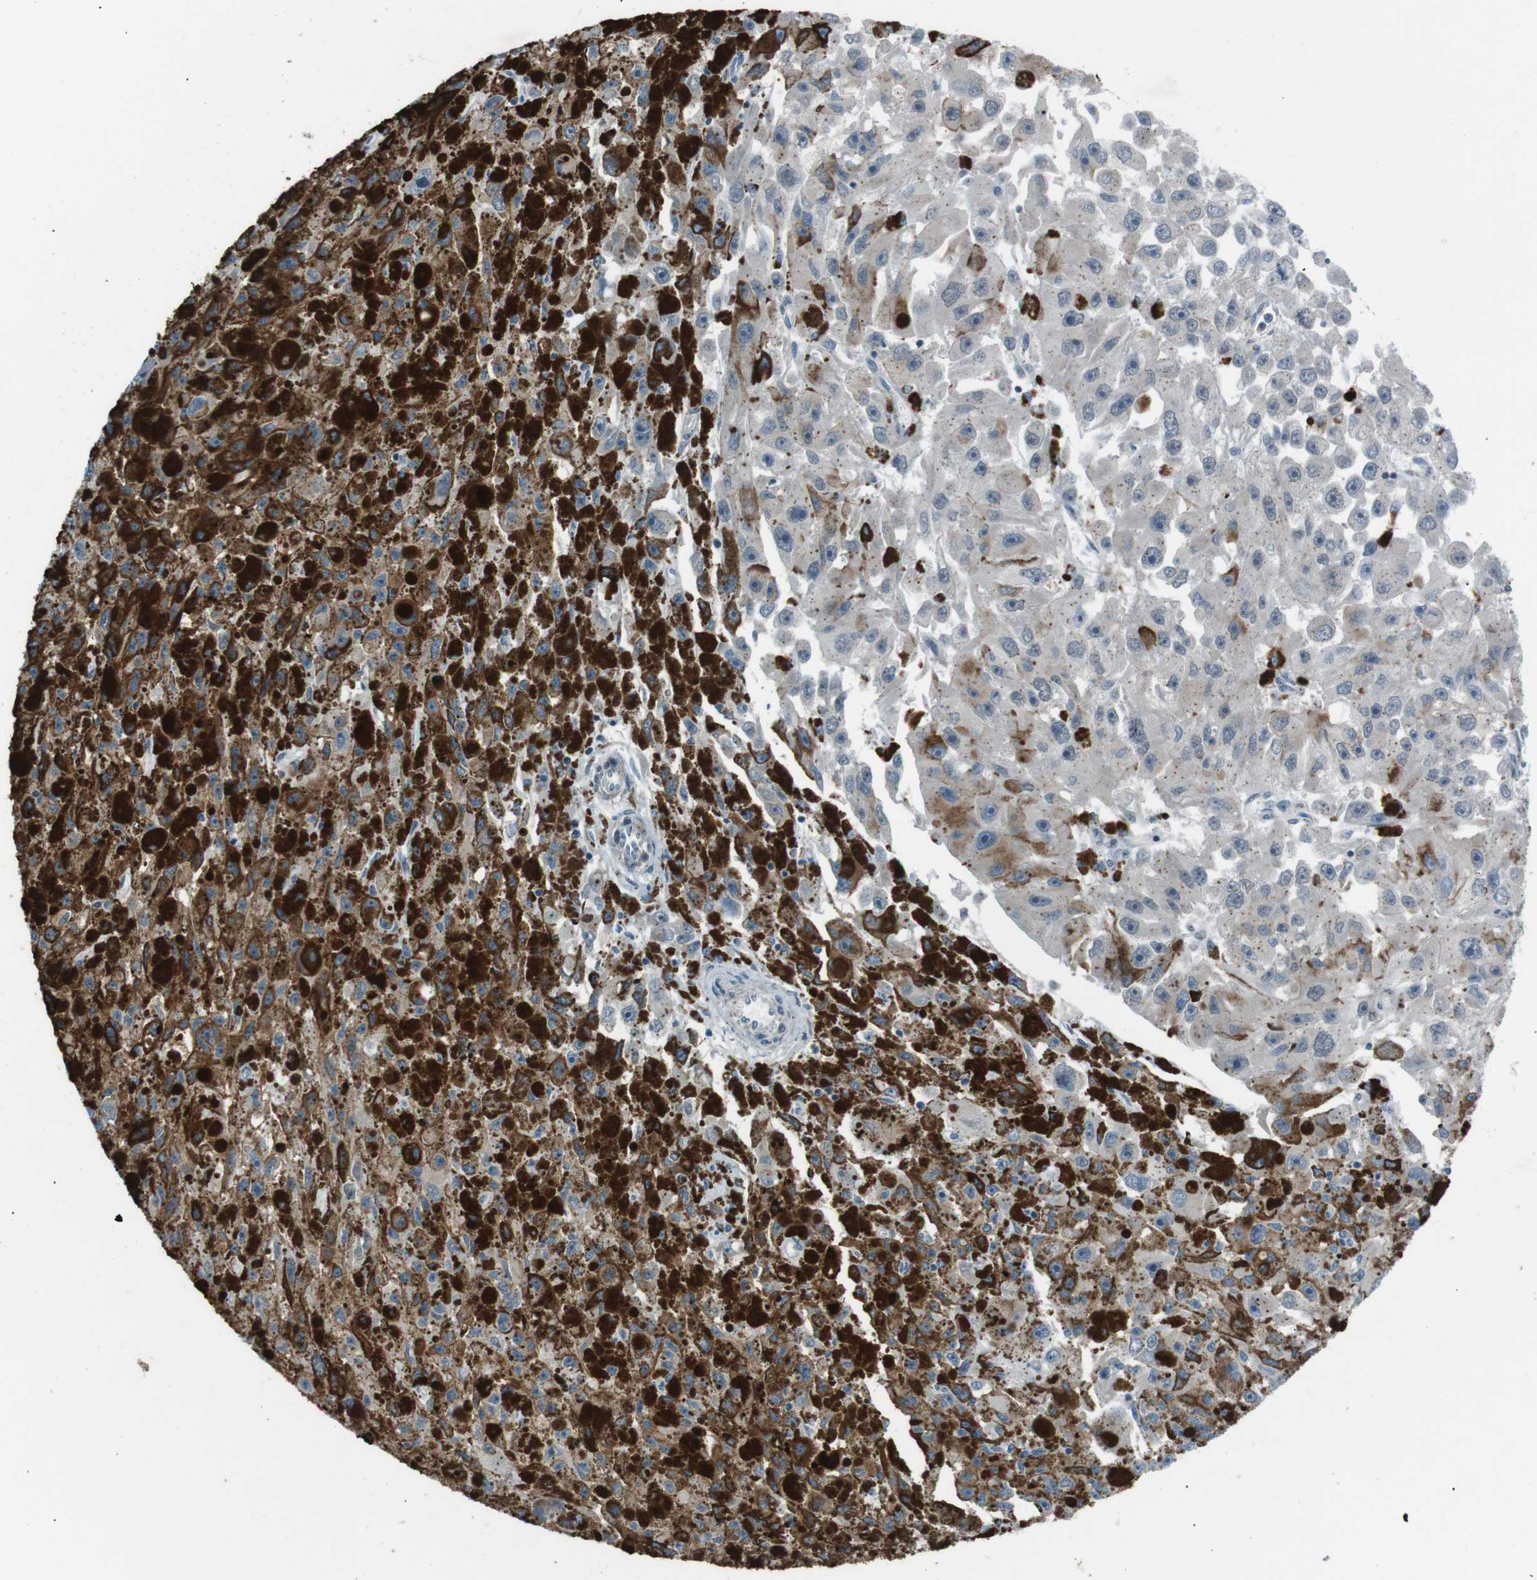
{"staining": {"intensity": "weak", "quantity": "25%-75%", "location": "cytoplasmic/membranous"}, "tissue": "melanoma", "cell_type": "Tumor cells", "image_type": "cancer", "snomed": [{"axis": "morphology", "description": "Malignant melanoma, NOS"}, {"axis": "topography", "description": "Skin"}], "caption": "This image demonstrates melanoma stained with IHC to label a protein in brown. The cytoplasmic/membranous of tumor cells show weak positivity for the protein. Nuclei are counter-stained blue.", "gene": "ARID5B", "patient": {"sex": "female", "age": 104}}